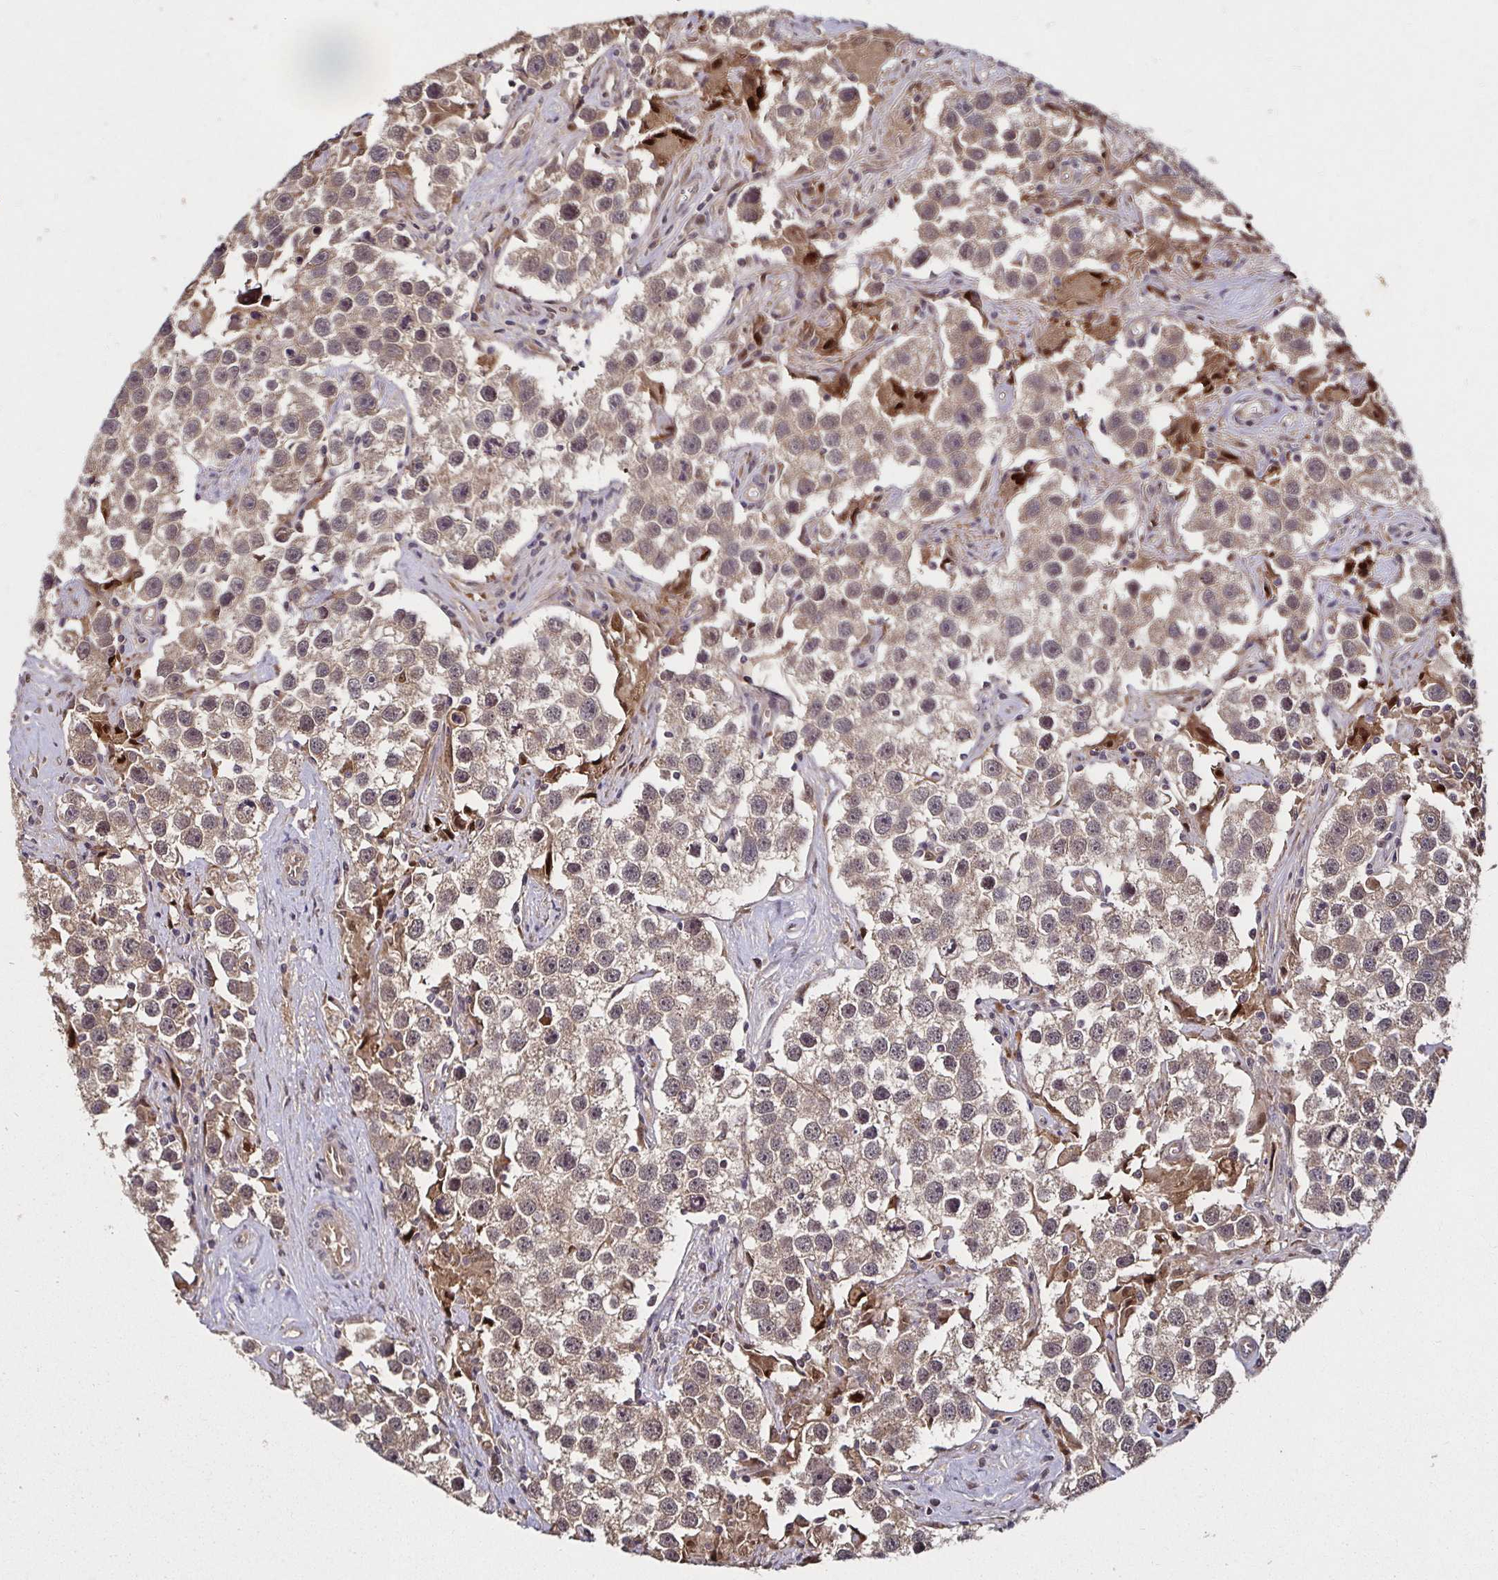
{"staining": {"intensity": "weak", "quantity": ">75%", "location": "cytoplasmic/membranous"}, "tissue": "testis cancer", "cell_type": "Tumor cells", "image_type": "cancer", "snomed": [{"axis": "morphology", "description": "Seminoma, NOS"}, {"axis": "topography", "description": "Testis"}], "caption": "Testis seminoma was stained to show a protein in brown. There is low levels of weak cytoplasmic/membranous expression in about >75% of tumor cells.", "gene": "SMYD3", "patient": {"sex": "male", "age": 49}}